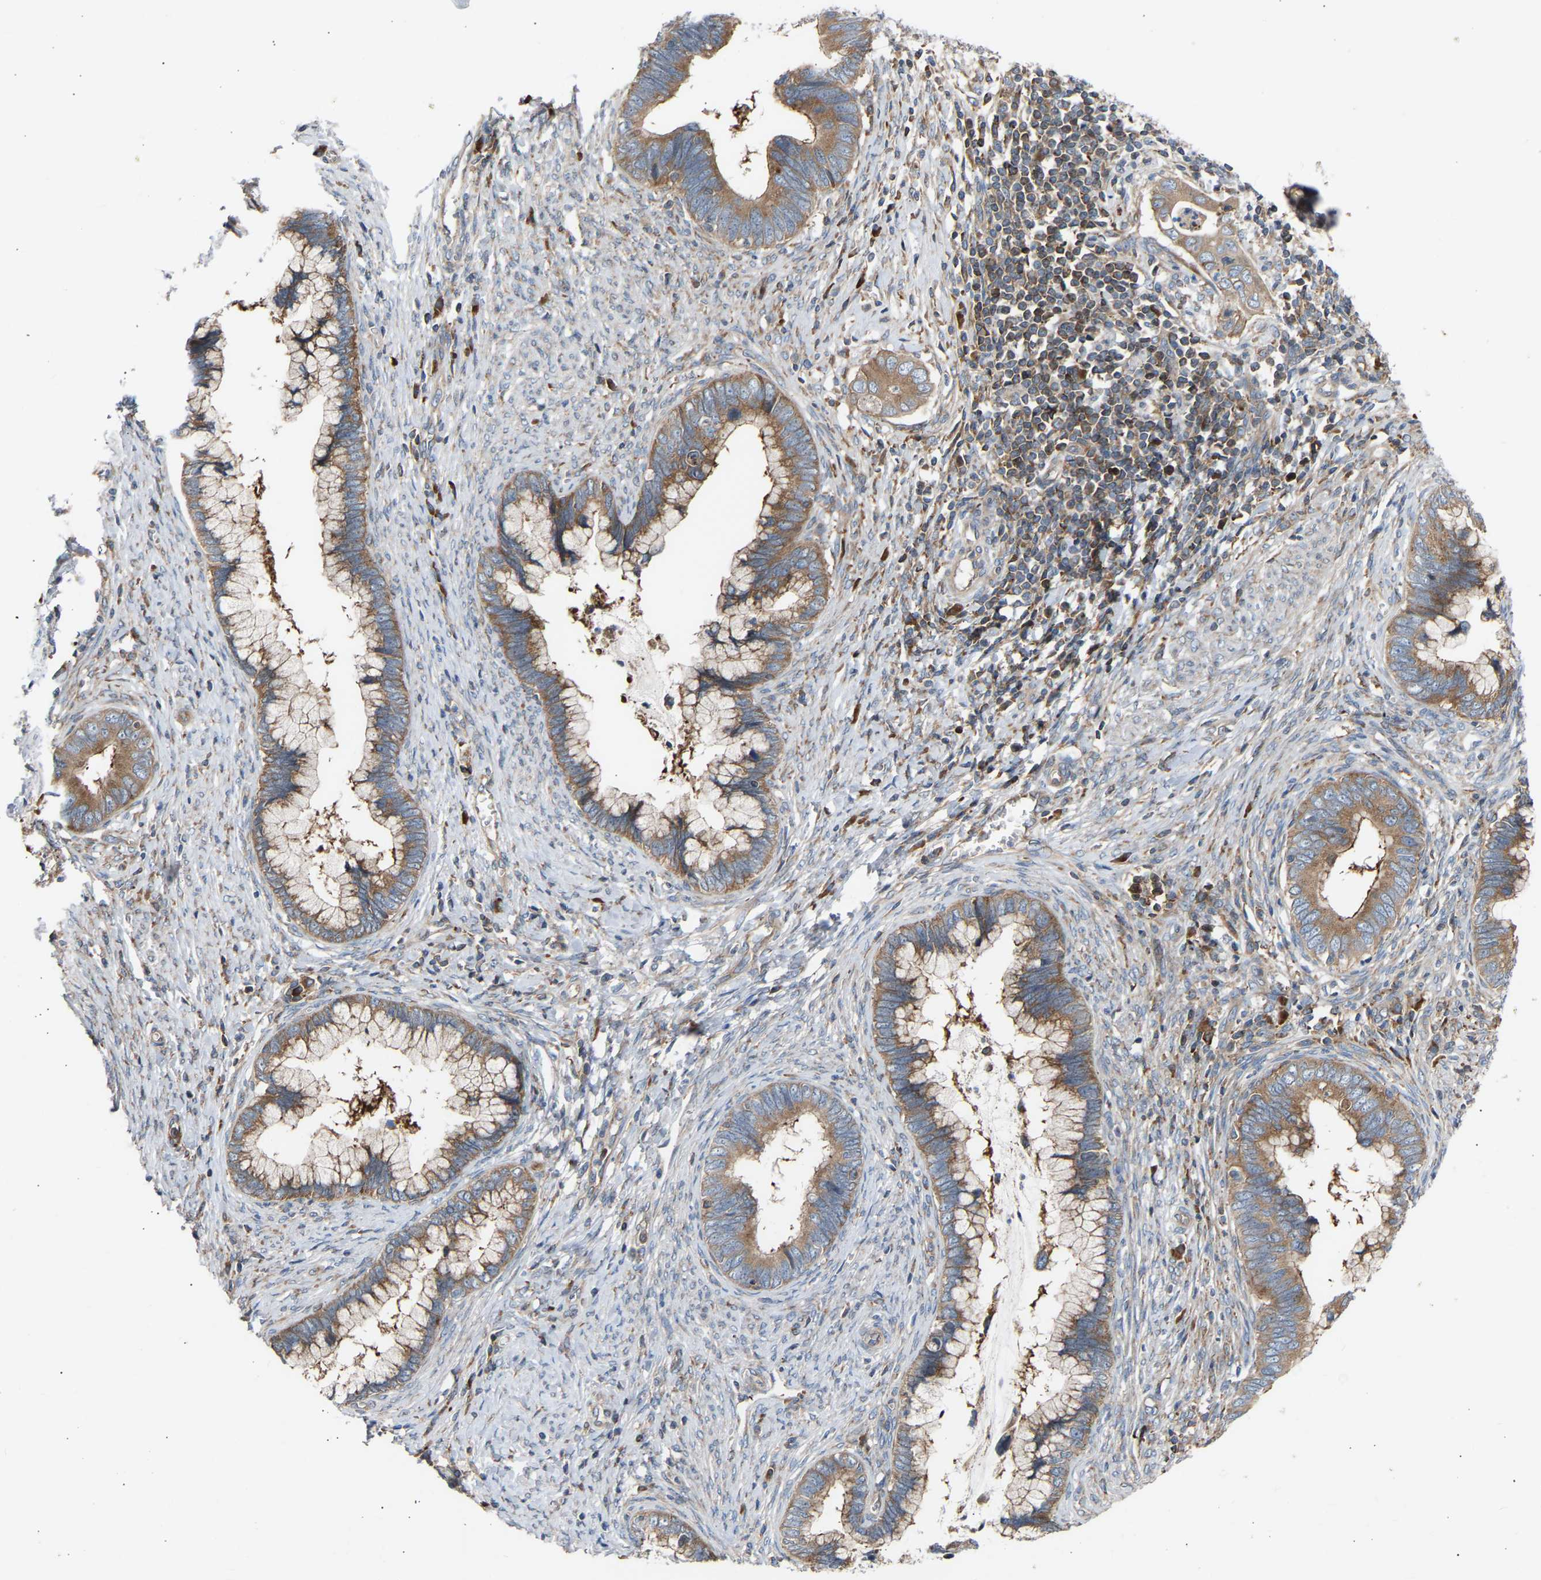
{"staining": {"intensity": "moderate", "quantity": ">75%", "location": "cytoplasmic/membranous"}, "tissue": "cervical cancer", "cell_type": "Tumor cells", "image_type": "cancer", "snomed": [{"axis": "morphology", "description": "Adenocarcinoma, NOS"}, {"axis": "topography", "description": "Cervix"}], "caption": "DAB (3,3'-diaminobenzidine) immunohistochemical staining of cervical cancer demonstrates moderate cytoplasmic/membranous protein positivity in about >75% of tumor cells.", "gene": "GCN1", "patient": {"sex": "female", "age": 44}}